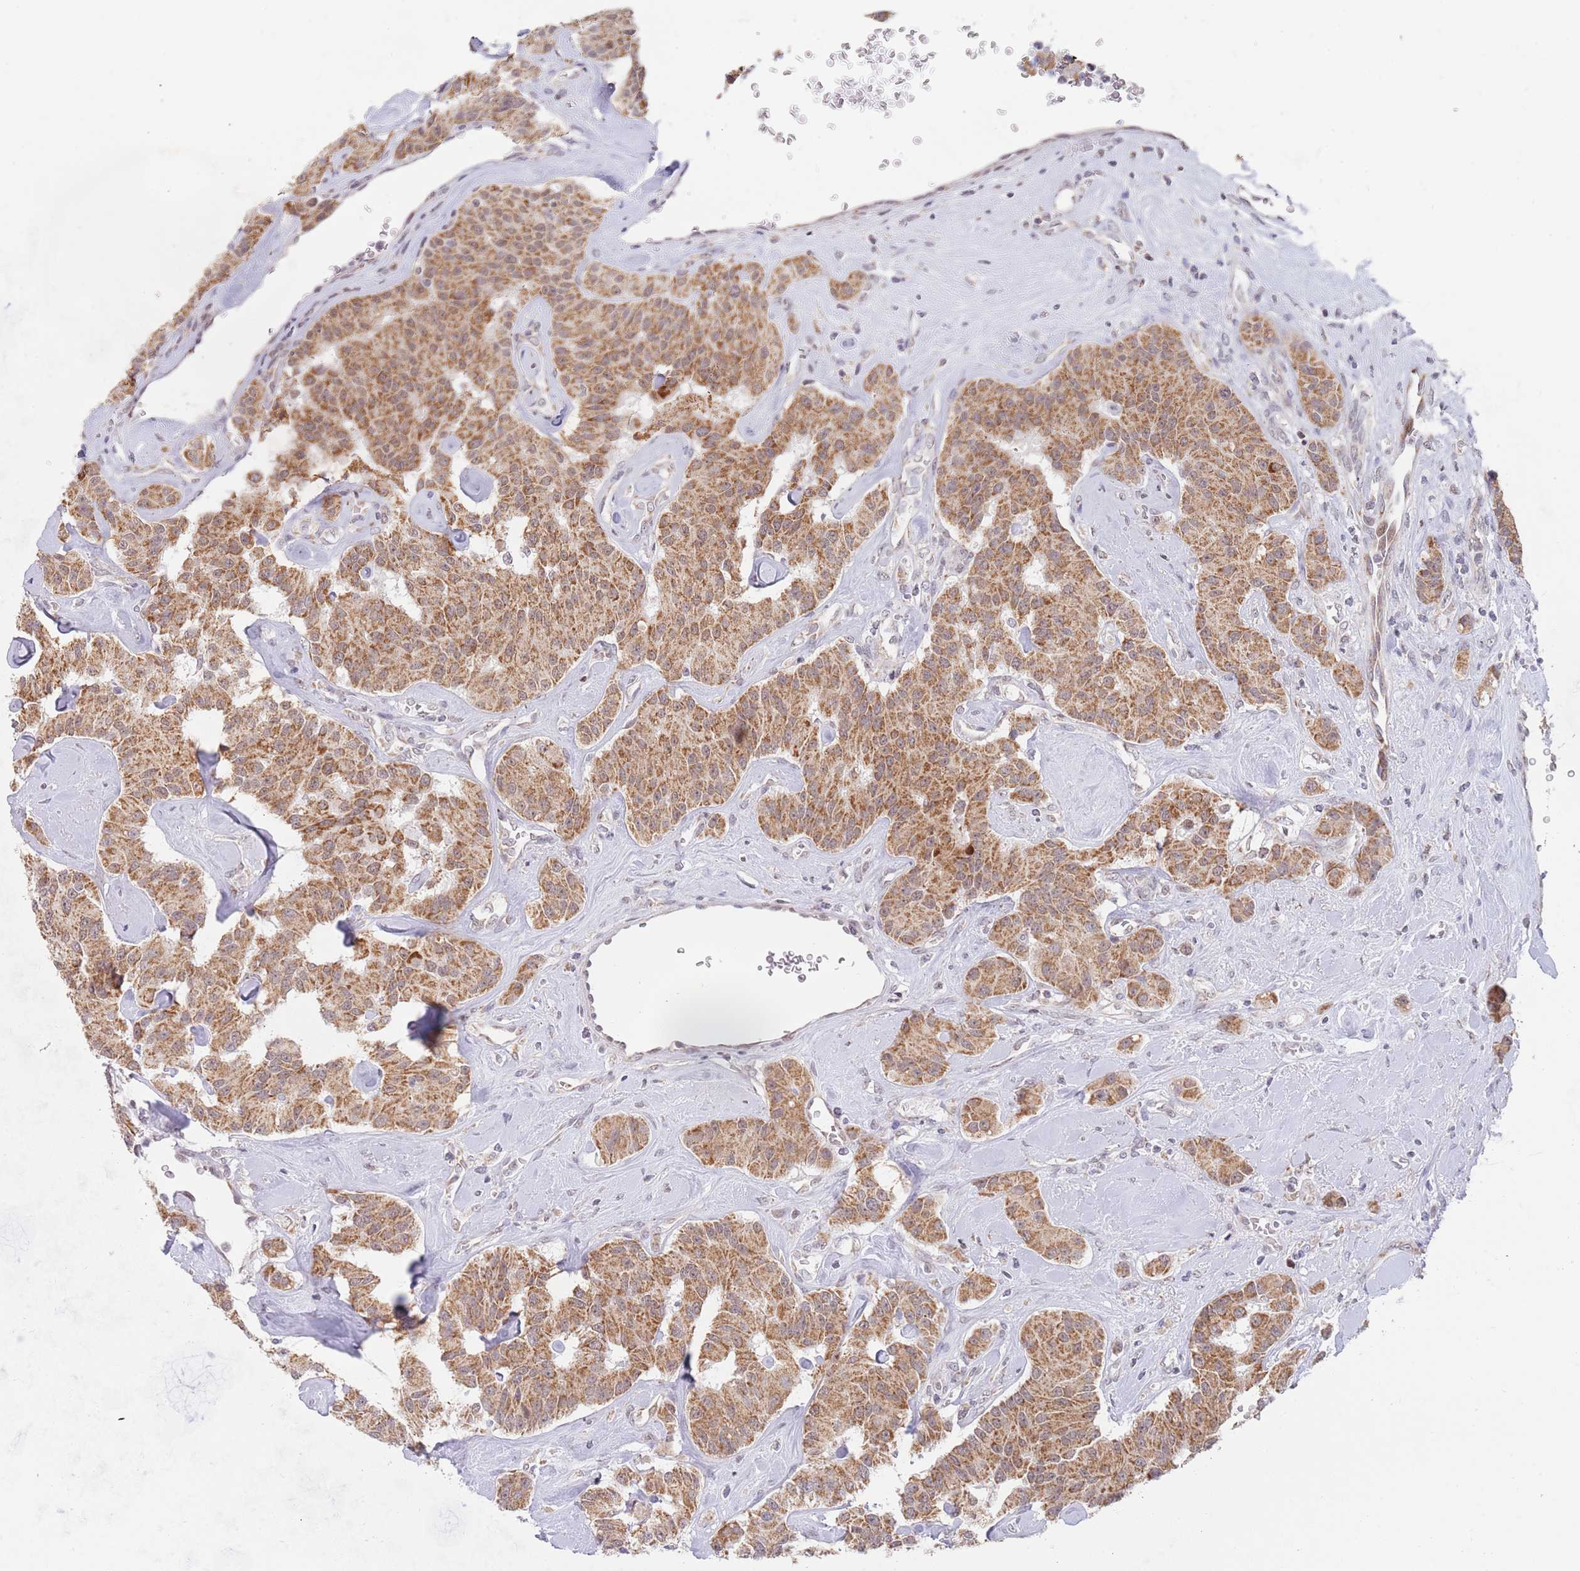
{"staining": {"intensity": "moderate", "quantity": ">75%", "location": "cytoplasmic/membranous"}, "tissue": "carcinoid", "cell_type": "Tumor cells", "image_type": "cancer", "snomed": [{"axis": "morphology", "description": "Carcinoid, malignant, NOS"}, {"axis": "topography", "description": "Pancreas"}], "caption": "A high-resolution photomicrograph shows IHC staining of carcinoid (malignant), which reveals moderate cytoplasmic/membranous expression in about >75% of tumor cells.", "gene": "TIMM13", "patient": {"sex": "male", "age": 41}}